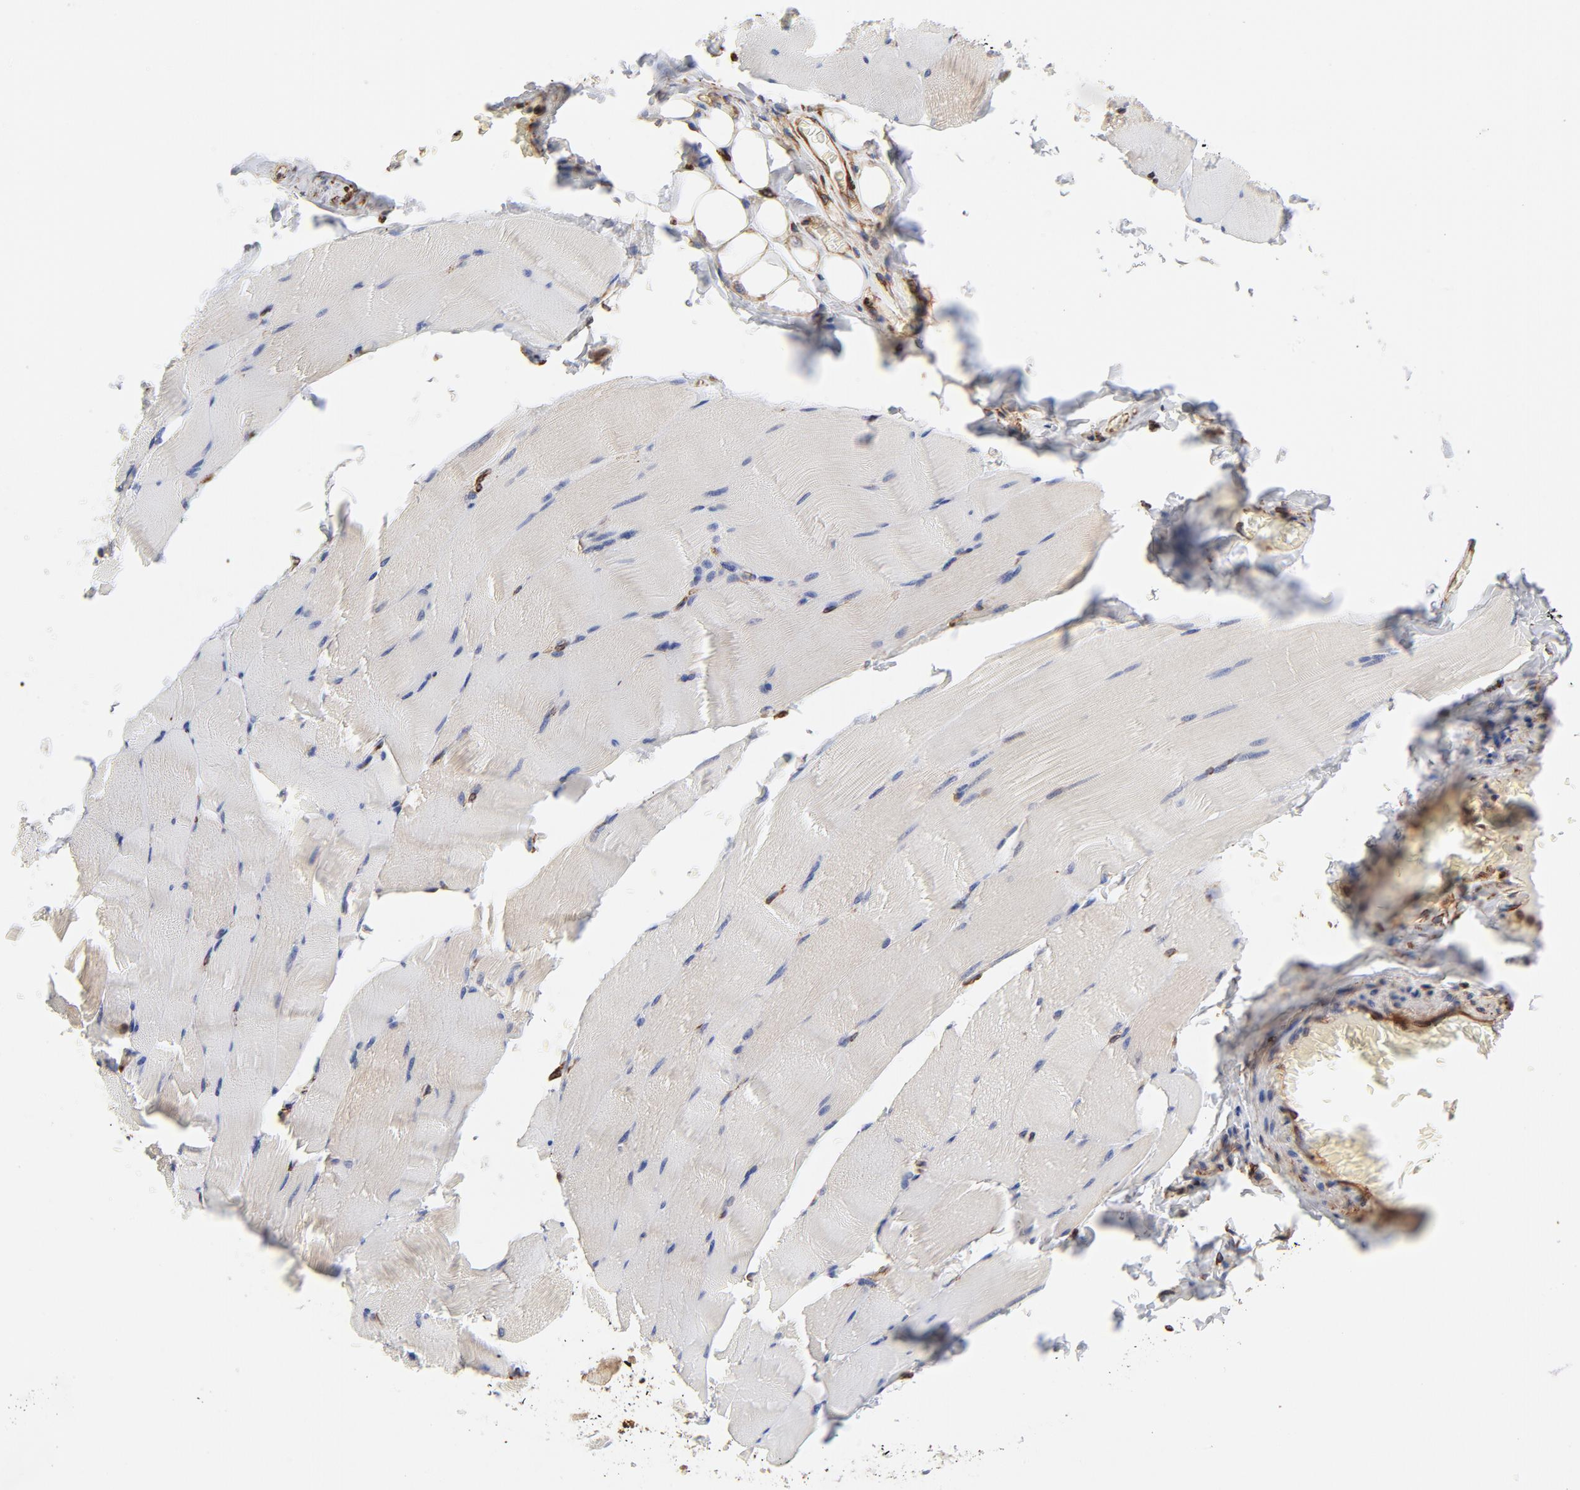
{"staining": {"intensity": "weak", "quantity": "25%-75%", "location": "cytoplasmic/membranous"}, "tissue": "skeletal muscle", "cell_type": "Myocytes", "image_type": "normal", "snomed": [{"axis": "morphology", "description": "Normal tissue, NOS"}, {"axis": "topography", "description": "Skeletal muscle"}], "caption": "Benign skeletal muscle was stained to show a protein in brown. There is low levels of weak cytoplasmic/membranous positivity in about 25%-75% of myocytes. The staining was performed using DAB to visualize the protein expression in brown, while the nuclei were stained in blue with hematoxylin (Magnification: 20x).", "gene": "CANX", "patient": {"sex": "male", "age": 62}}